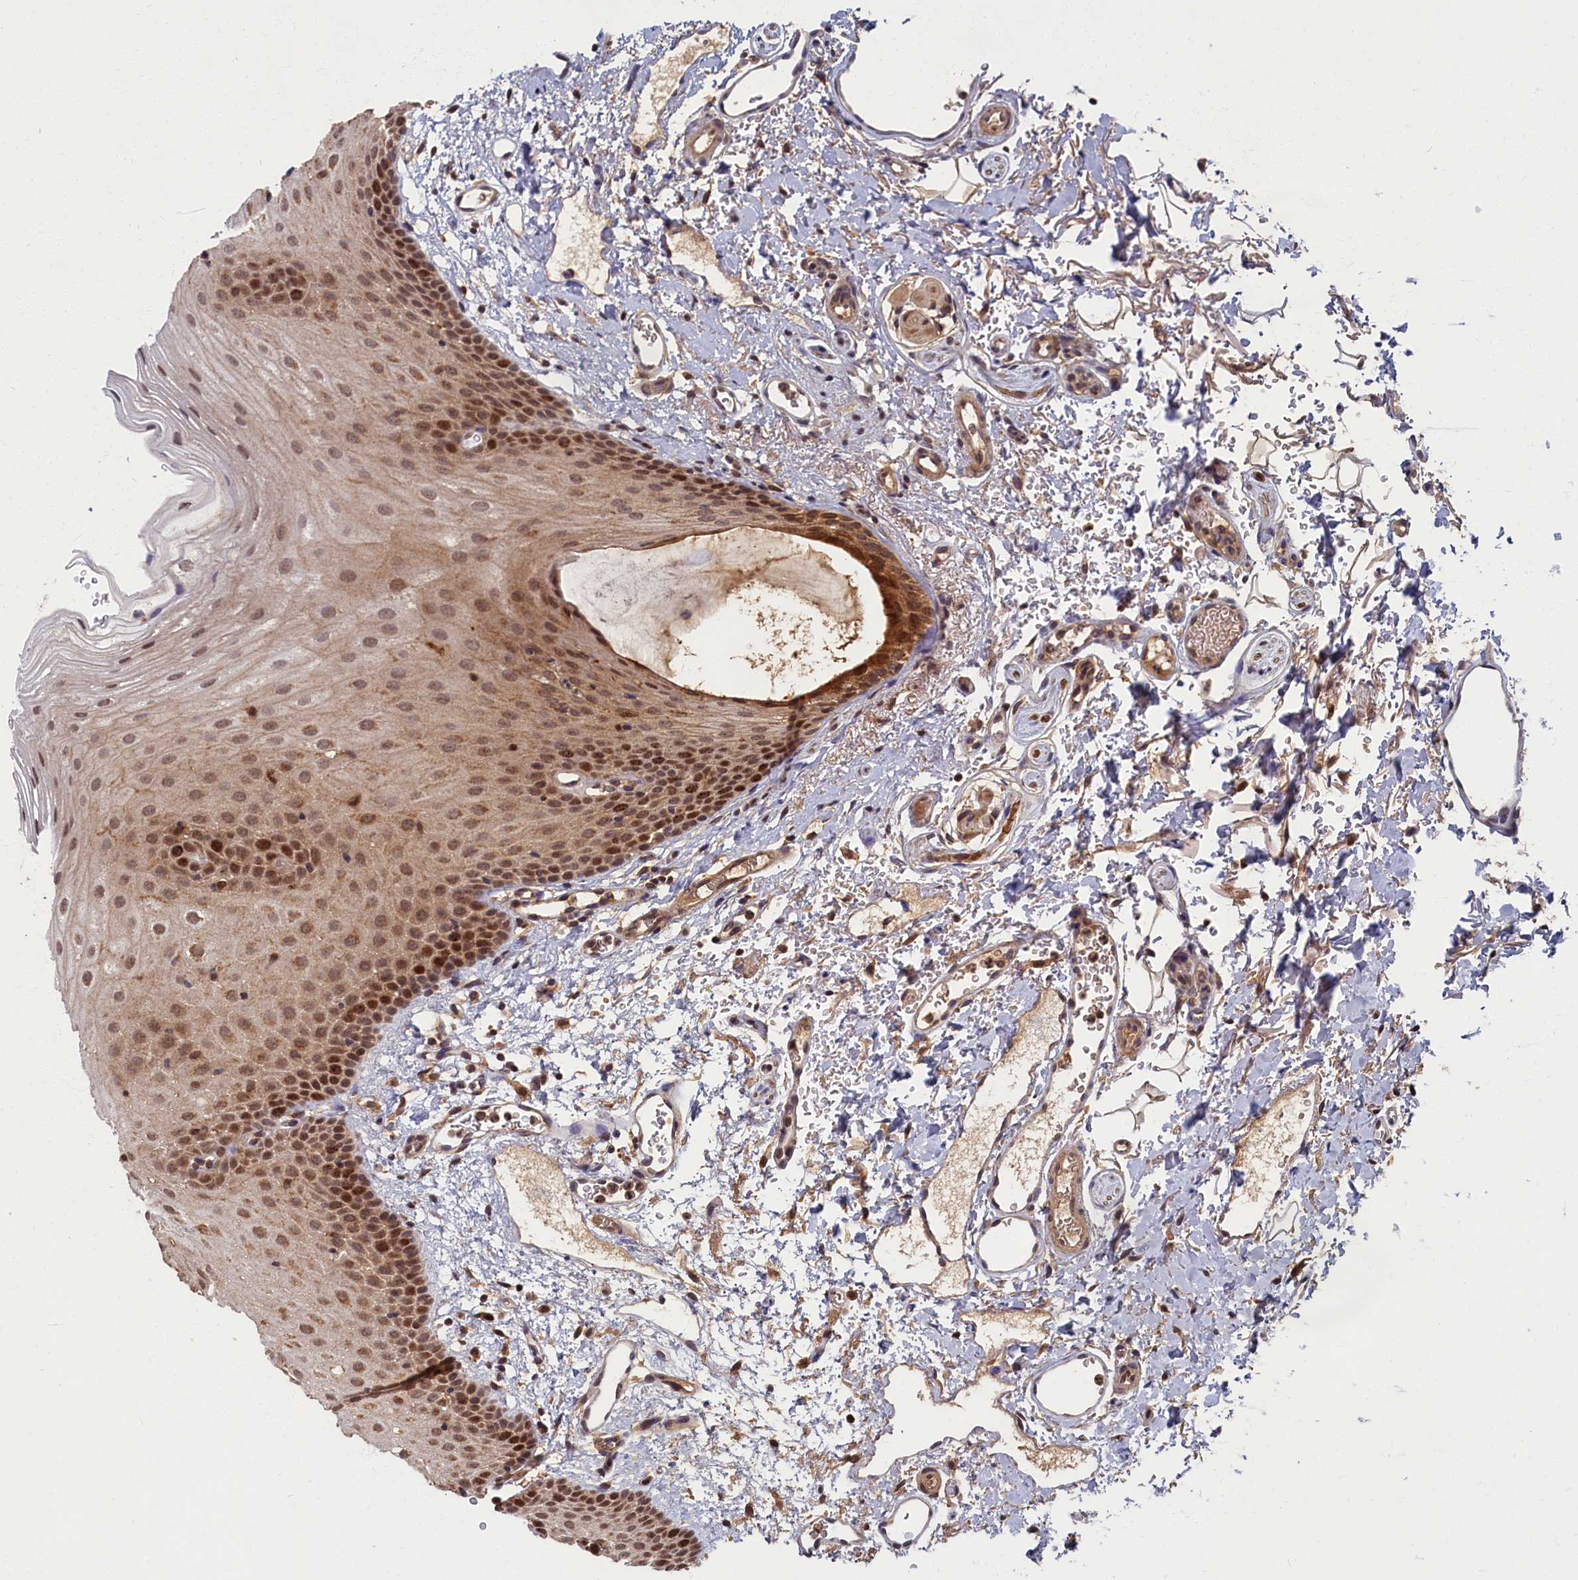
{"staining": {"intensity": "strong", "quantity": ">75%", "location": "cytoplasmic/membranous,nuclear"}, "tissue": "oral mucosa", "cell_type": "Squamous epithelial cells", "image_type": "normal", "snomed": [{"axis": "morphology", "description": "Normal tissue, NOS"}, {"axis": "topography", "description": "Oral tissue"}], "caption": "IHC of unremarkable human oral mucosa exhibits high levels of strong cytoplasmic/membranous,nuclear positivity in approximately >75% of squamous epithelial cells. (DAB = brown stain, brightfield microscopy at high magnification).", "gene": "BRCA1", "patient": {"sex": "female", "age": 70}}